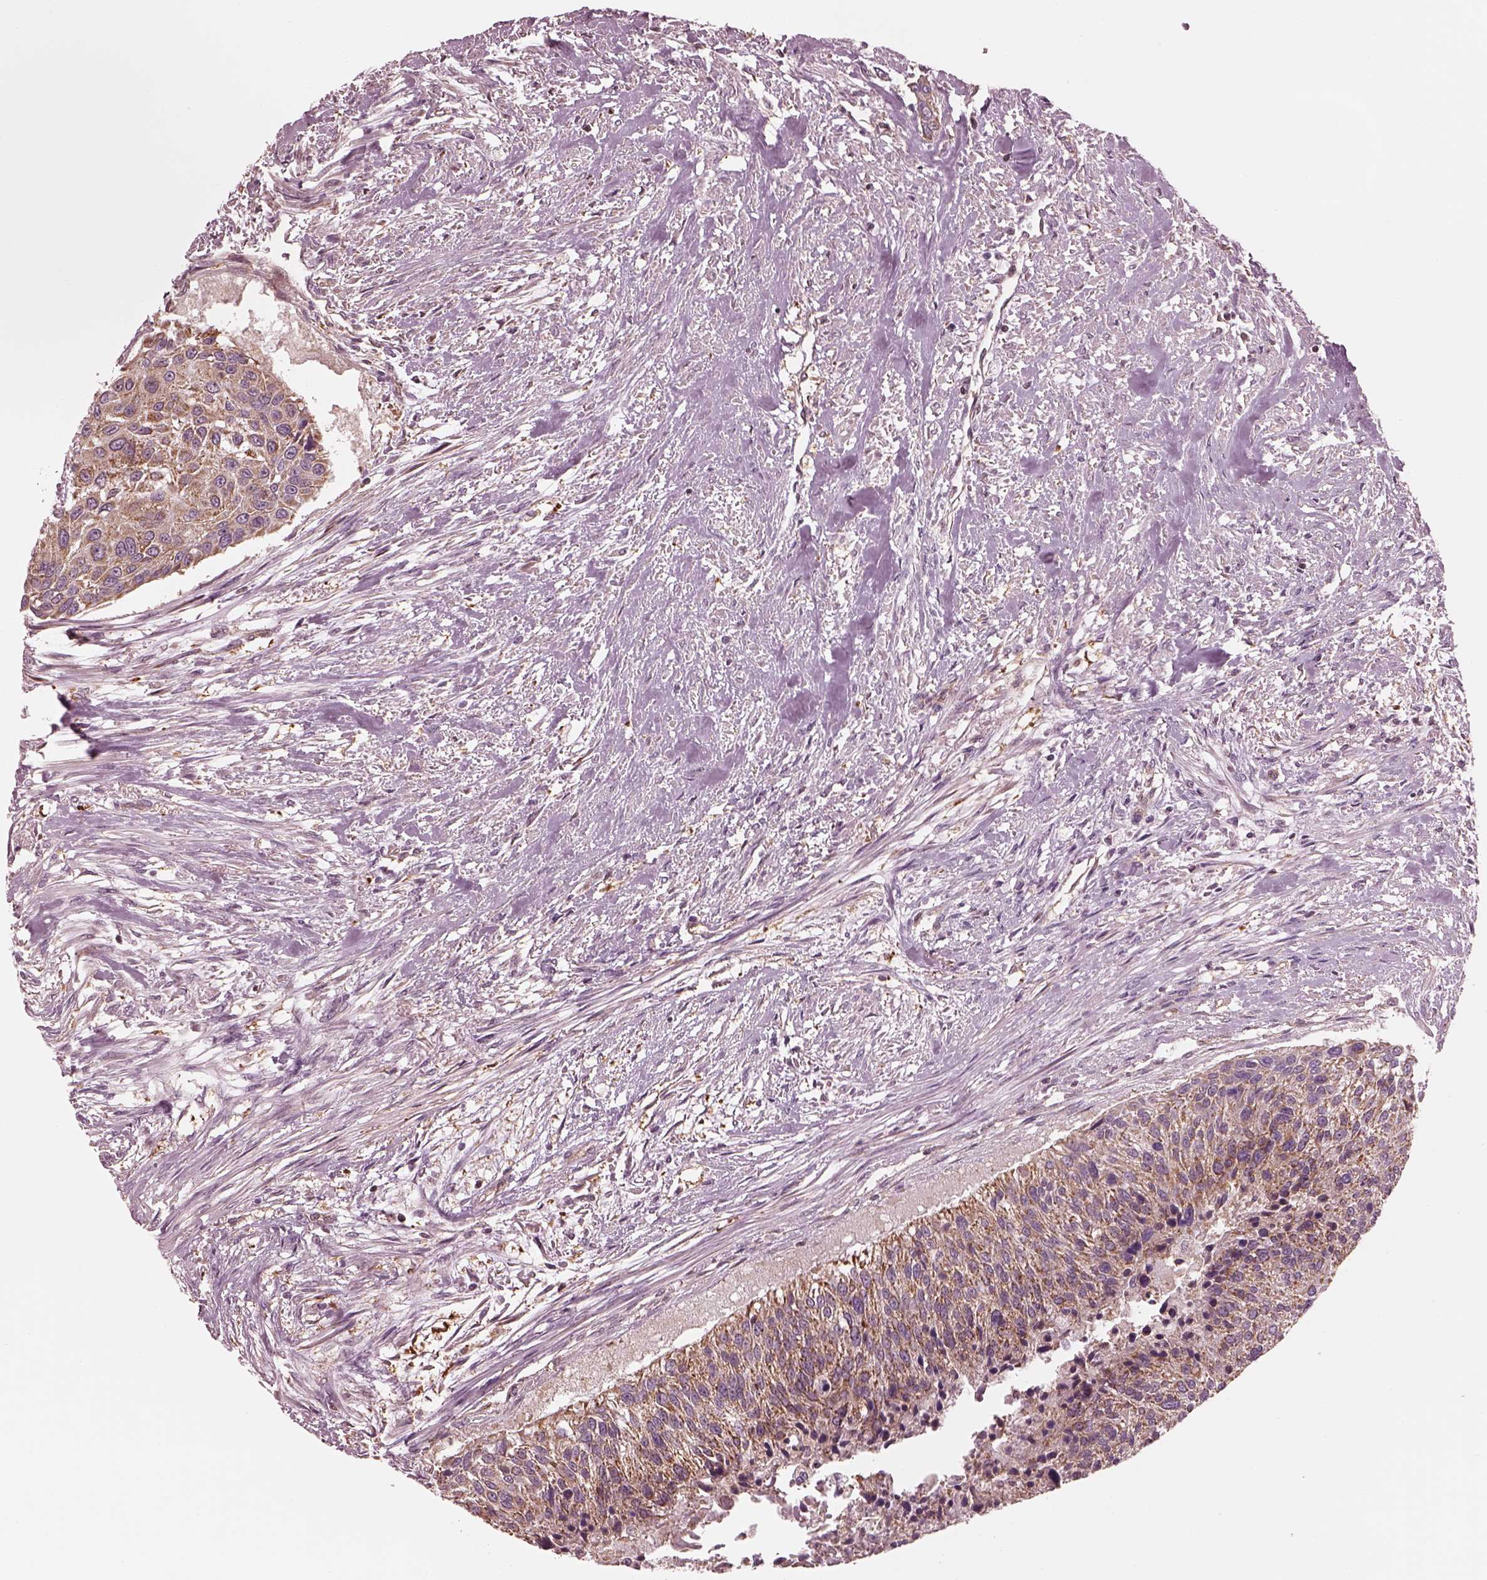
{"staining": {"intensity": "moderate", "quantity": ">75%", "location": "cytoplasmic/membranous"}, "tissue": "urothelial cancer", "cell_type": "Tumor cells", "image_type": "cancer", "snomed": [{"axis": "morphology", "description": "Urothelial carcinoma, NOS"}, {"axis": "topography", "description": "Urinary bladder"}], "caption": "Immunohistochemistry (IHC) staining of transitional cell carcinoma, which shows medium levels of moderate cytoplasmic/membranous positivity in about >75% of tumor cells indicating moderate cytoplasmic/membranous protein staining. The staining was performed using DAB (brown) for protein detection and nuclei were counterstained in hematoxylin (blue).", "gene": "STK33", "patient": {"sex": "male", "age": 55}}